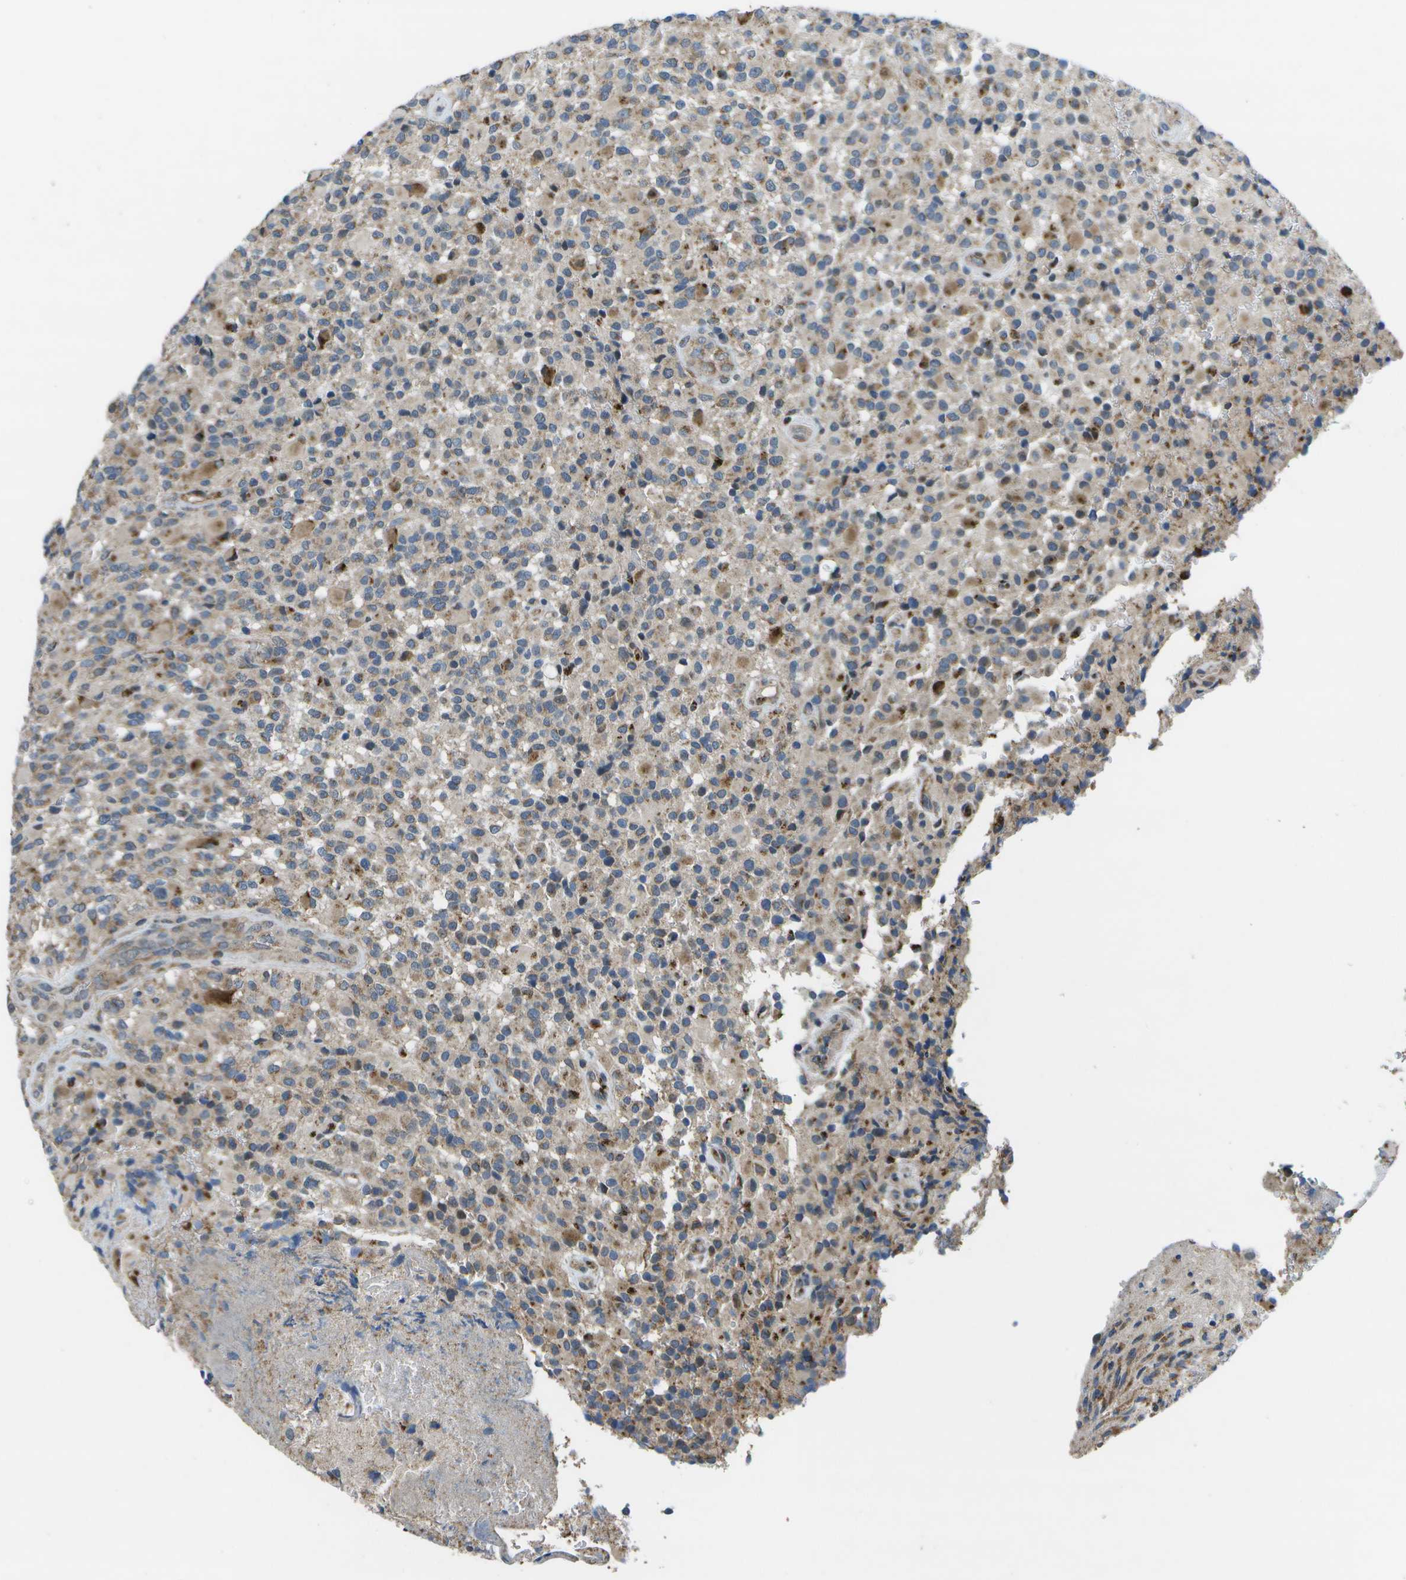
{"staining": {"intensity": "moderate", "quantity": "25%-75%", "location": "cytoplasmic/membranous"}, "tissue": "glioma", "cell_type": "Tumor cells", "image_type": "cancer", "snomed": [{"axis": "morphology", "description": "Glioma, malignant, High grade"}, {"axis": "topography", "description": "Brain"}], "caption": "About 25%-75% of tumor cells in malignant glioma (high-grade) show moderate cytoplasmic/membranous protein positivity as visualized by brown immunohistochemical staining.", "gene": "GALNT15", "patient": {"sex": "male", "age": 71}}